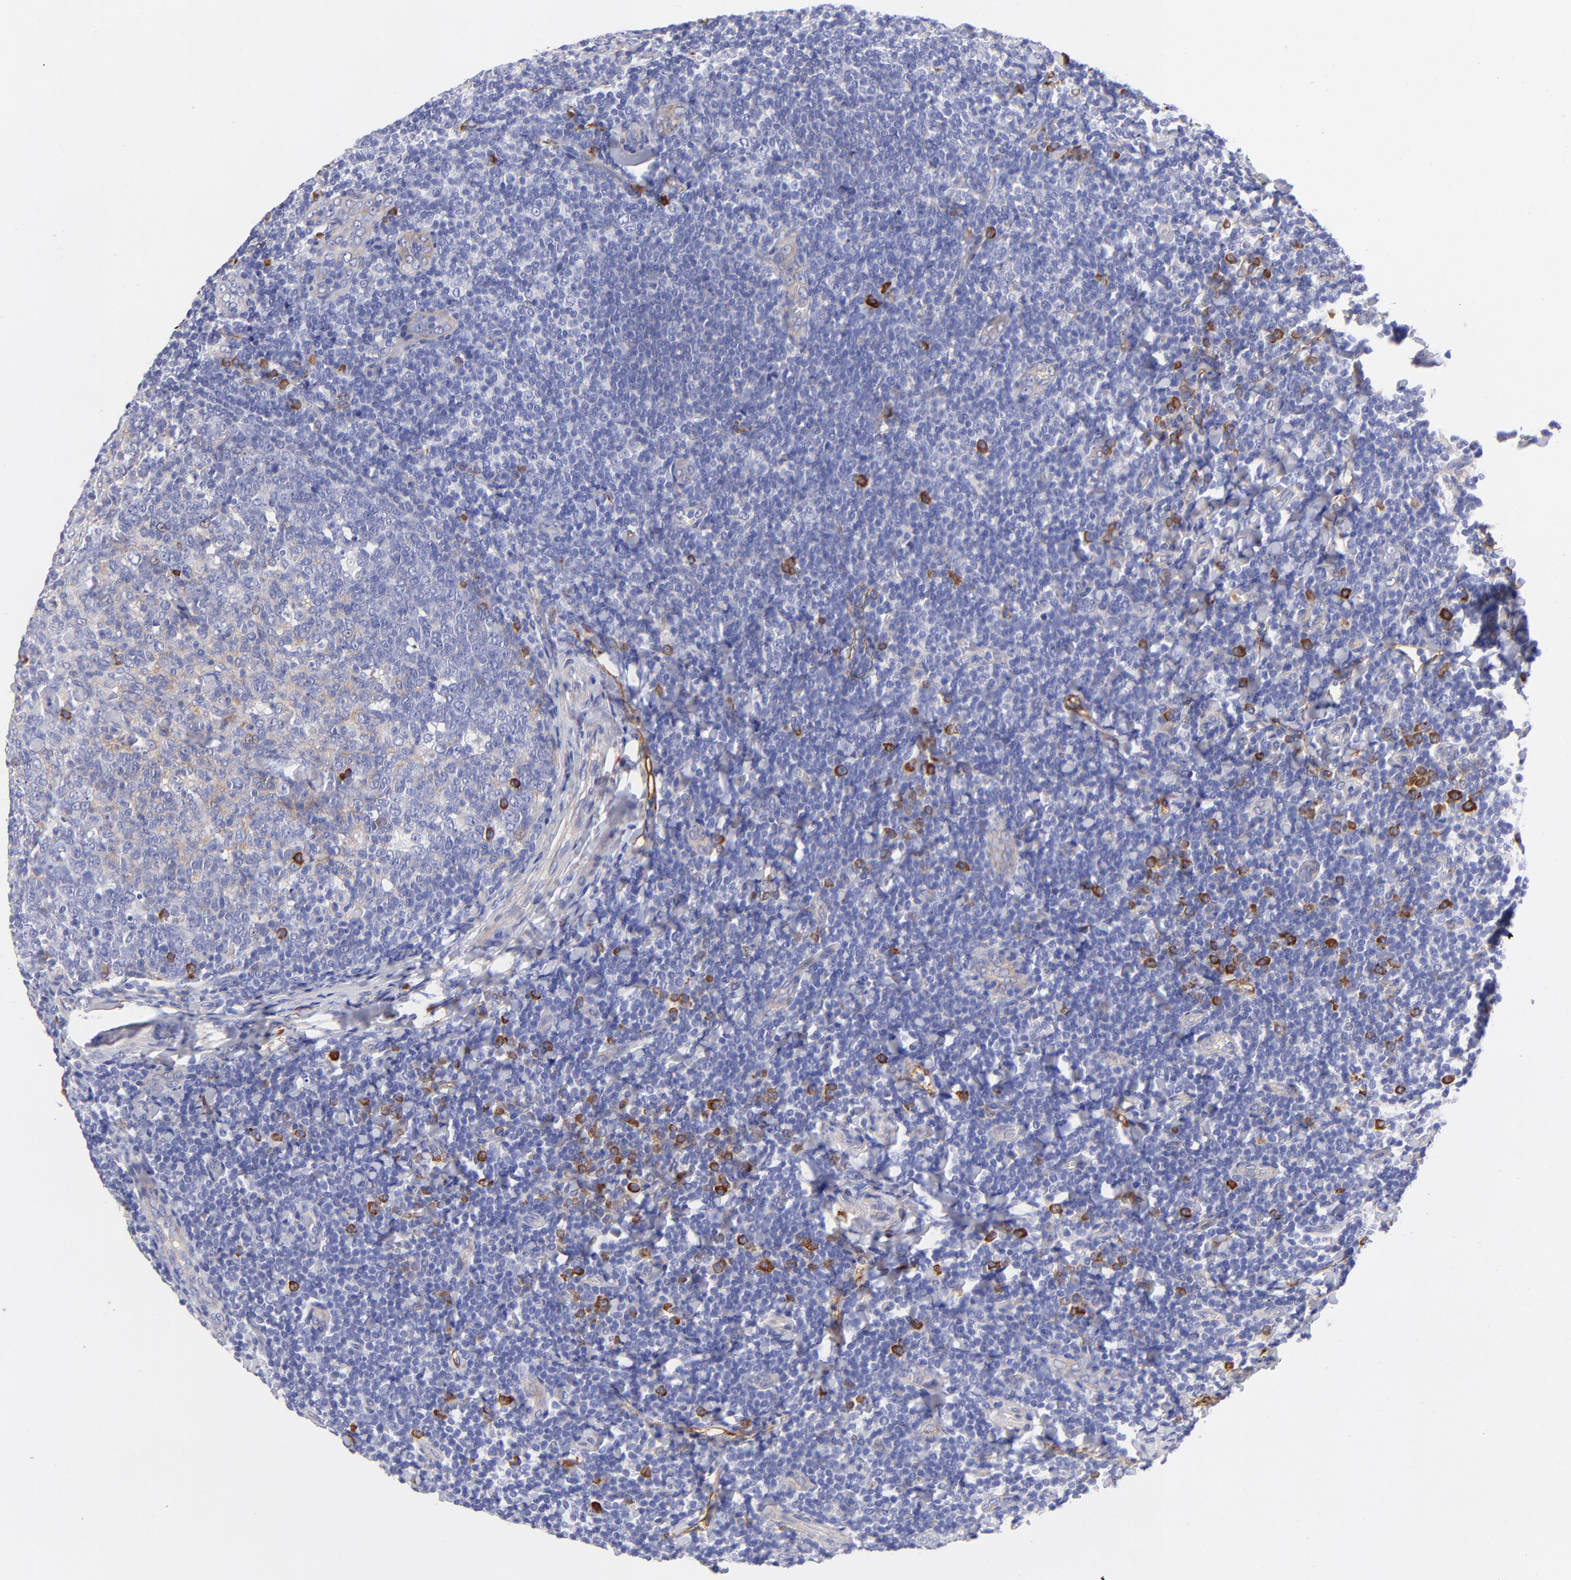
{"staining": {"intensity": "weak", "quantity": "<25%", "location": "cytoplasmic/membranous"}, "tissue": "tonsil", "cell_type": "Germinal center cells", "image_type": "normal", "snomed": [{"axis": "morphology", "description": "Normal tissue, NOS"}, {"axis": "topography", "description": "Tonsil"}], "caption": "This image is of normal tonsil stained with IHC to label a protein in brown with the nuclei are counter-stained blue. There is no staining in germinal center cells.", "gene": "PPFIBP1", "patient": {"sex": "male", "age": 31}}